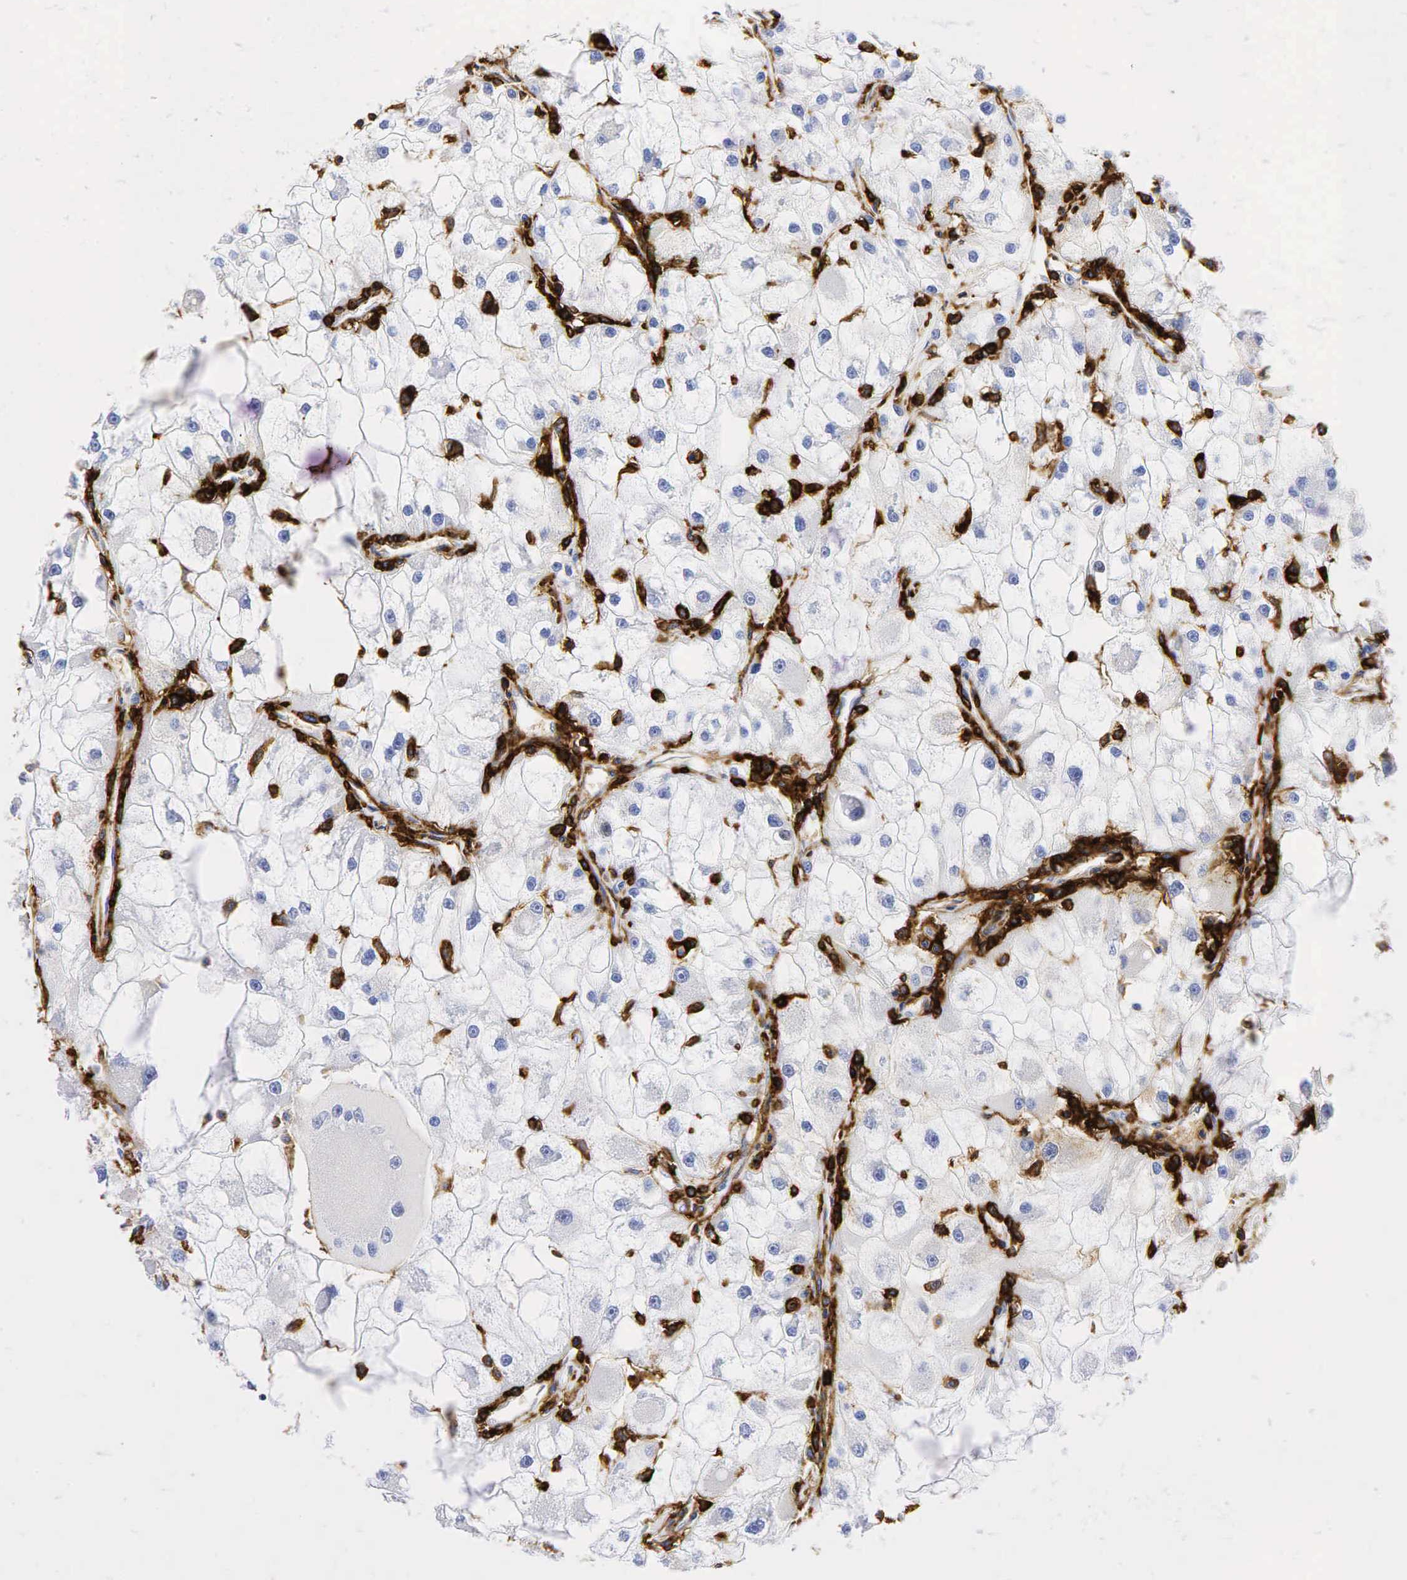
{"staining": {"intensity": "negative", "quantity": "none", "location": "none"}, "tissue": "renal cancer", "cell_type": "Tumor cells", "image_type": "cancer", "snomed": [{"axis": "morphology", "description": "Adenocarcinoma, NOS"}, {"axis": "topography", "description": "Kidney"}], "caption": "Tumor cells show no significant protein staining in renal cancer.", "gene": "CD44", "patient": {"sex": "female", "age": 73}}